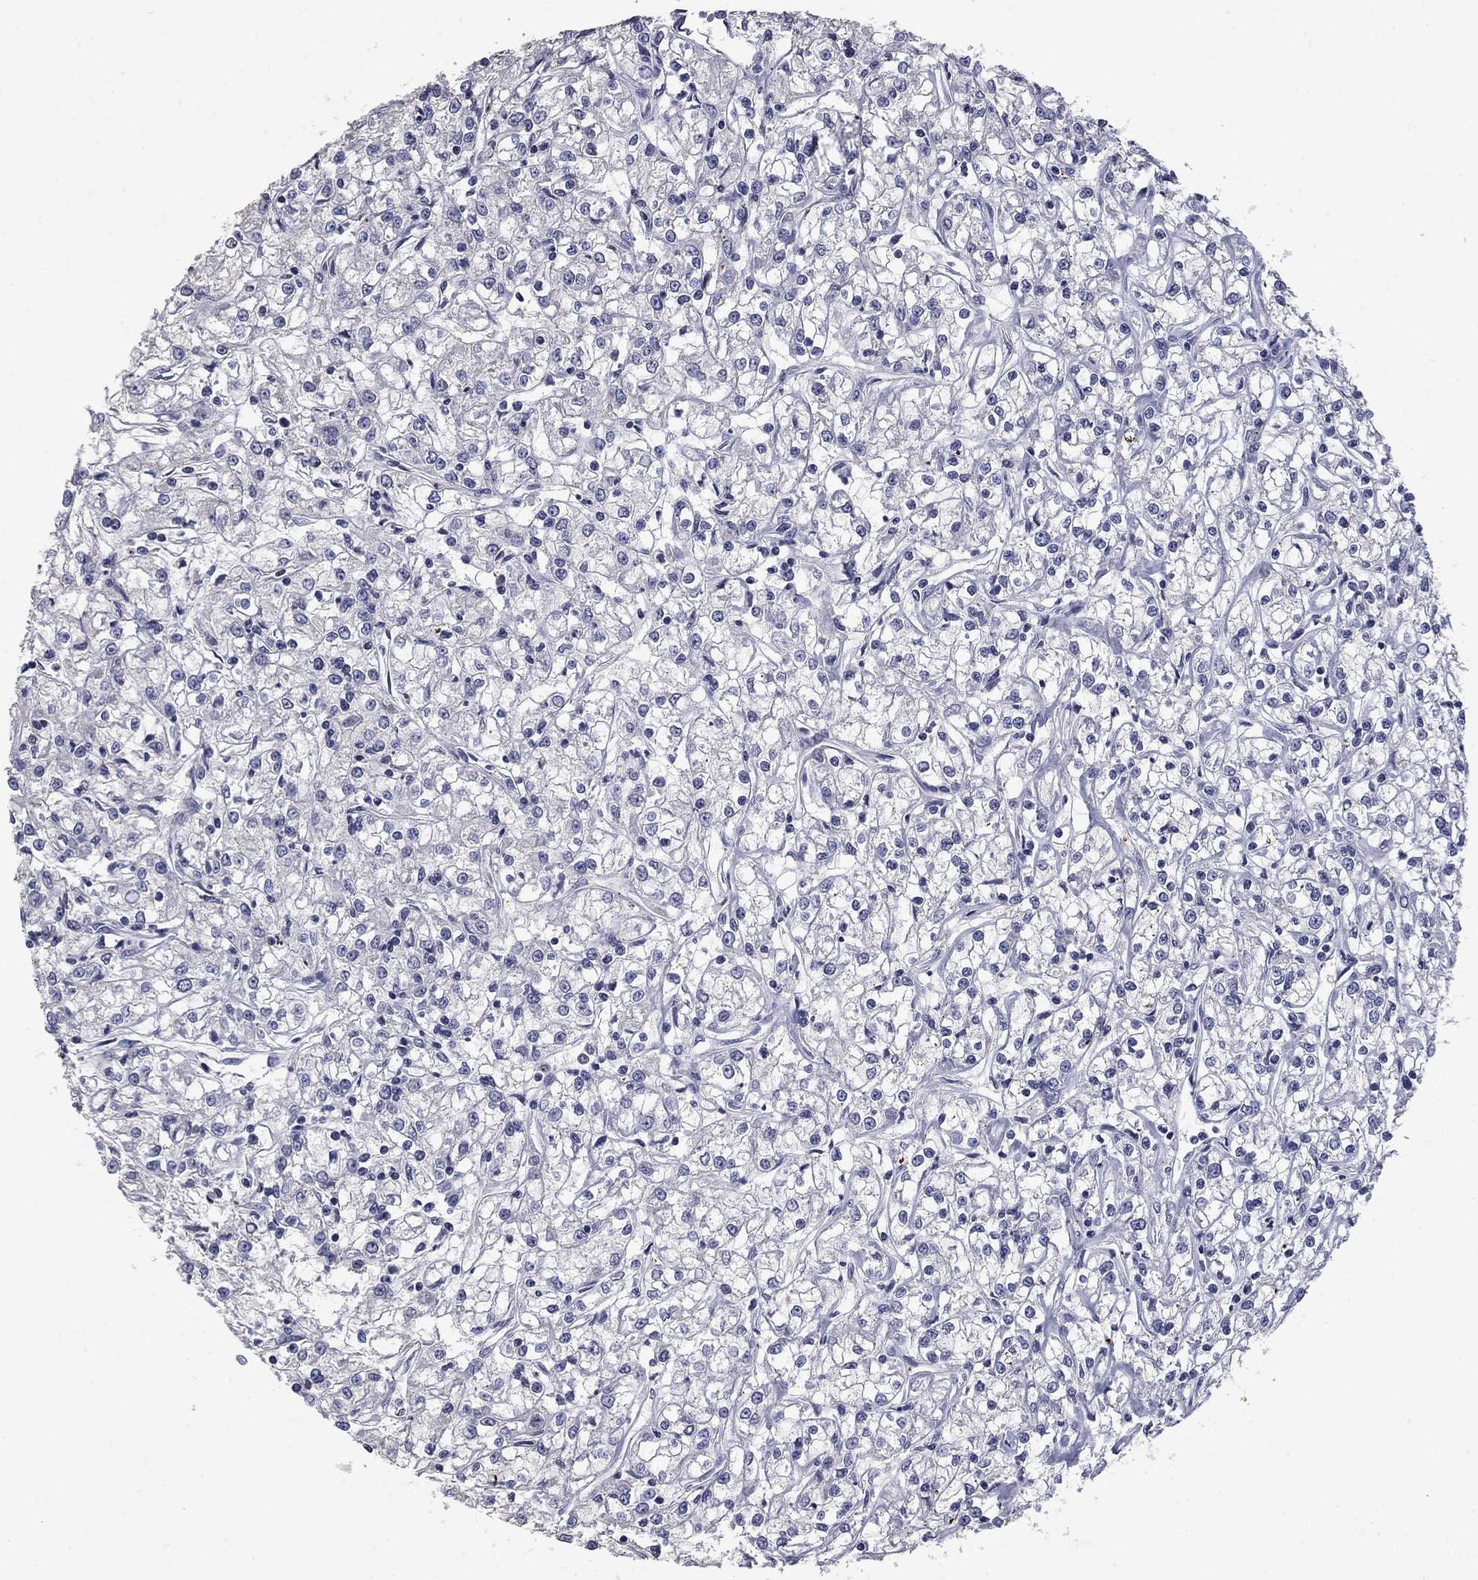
{"staining": {"intensity": "negative", "quantity": "none", "location": "none"}, "tissue": "renal cancer", "cell_type": "Tumor cells", "image_type": "cancer", "snomed": [{"axis": "morphology", "description": "Adenocarcinoma, NOS"}, {"axis": "topography", "description": "Kidney"}], "caption": "DAB immunohistochemical staining of human renal adenocarcinoma displays no significant positivity in tumor cells.", "gene": "PLEK", "patient": {"sex": "female", "age": 59}}